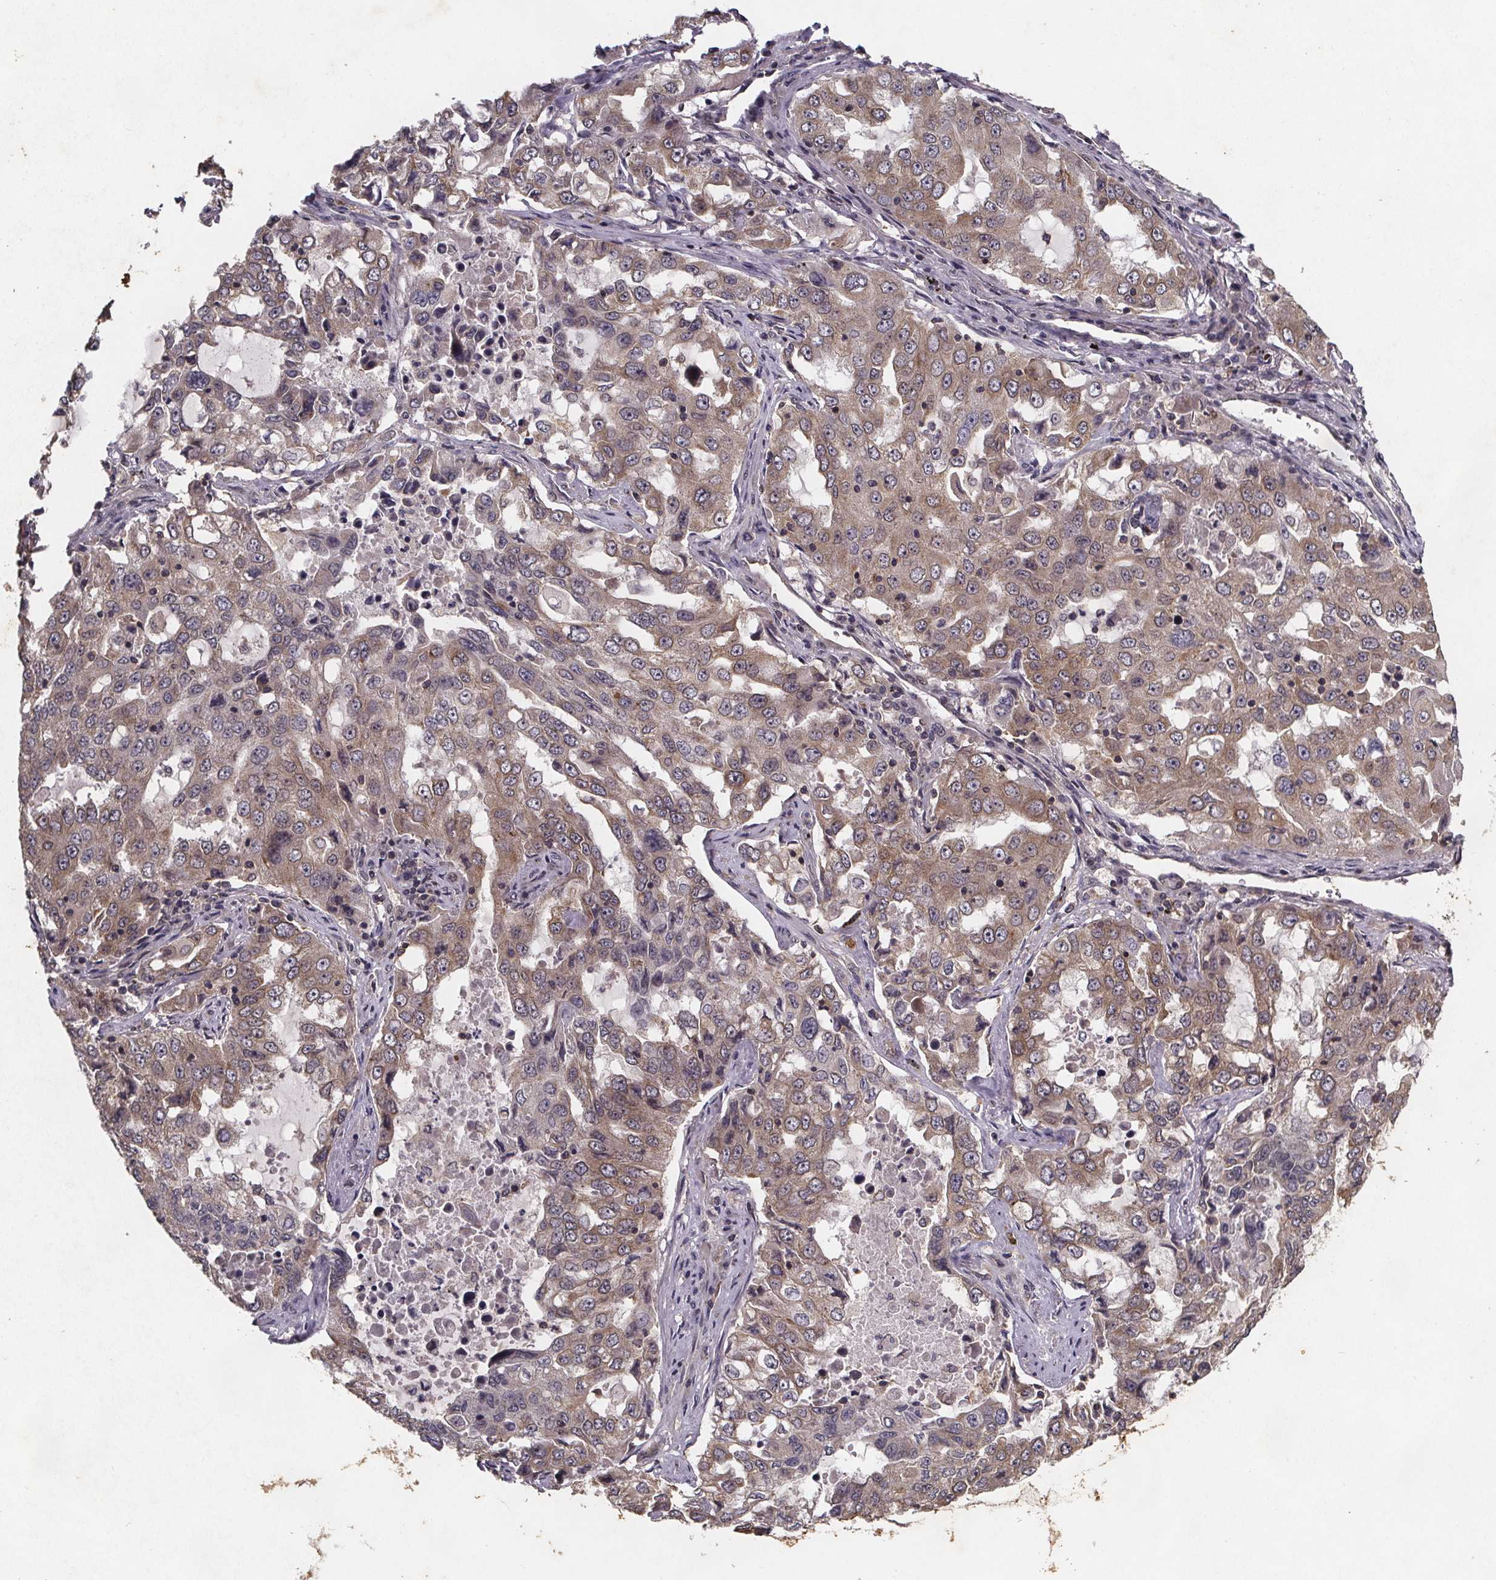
{"staining": {"intensity": "moderate", "quantity": ">75%", "location": "cytoplasmic/membranous"}, "tissue": "lung cancer", "cell_type": "Tumor cells", "image_type": "cancer", "snomed": [{"axis": "morphology", "description": "Adenocarcinoma, NOS"}, {"axis": "topography", "description": "Lung"}], "caption": "Immunohistochemistry (IHC) micrograph of neoplastic tissue: lung adenocarcinoma stained using immunohistochemistry reveals medium levels of moderate protein expression localized specifically in the cytoplasmic/membranous of tumor cells, appearing as a cytoplasmic/membranous brown color.", "gene": "PIERCE2", "patient": {"sex": "female", "age": 61}}